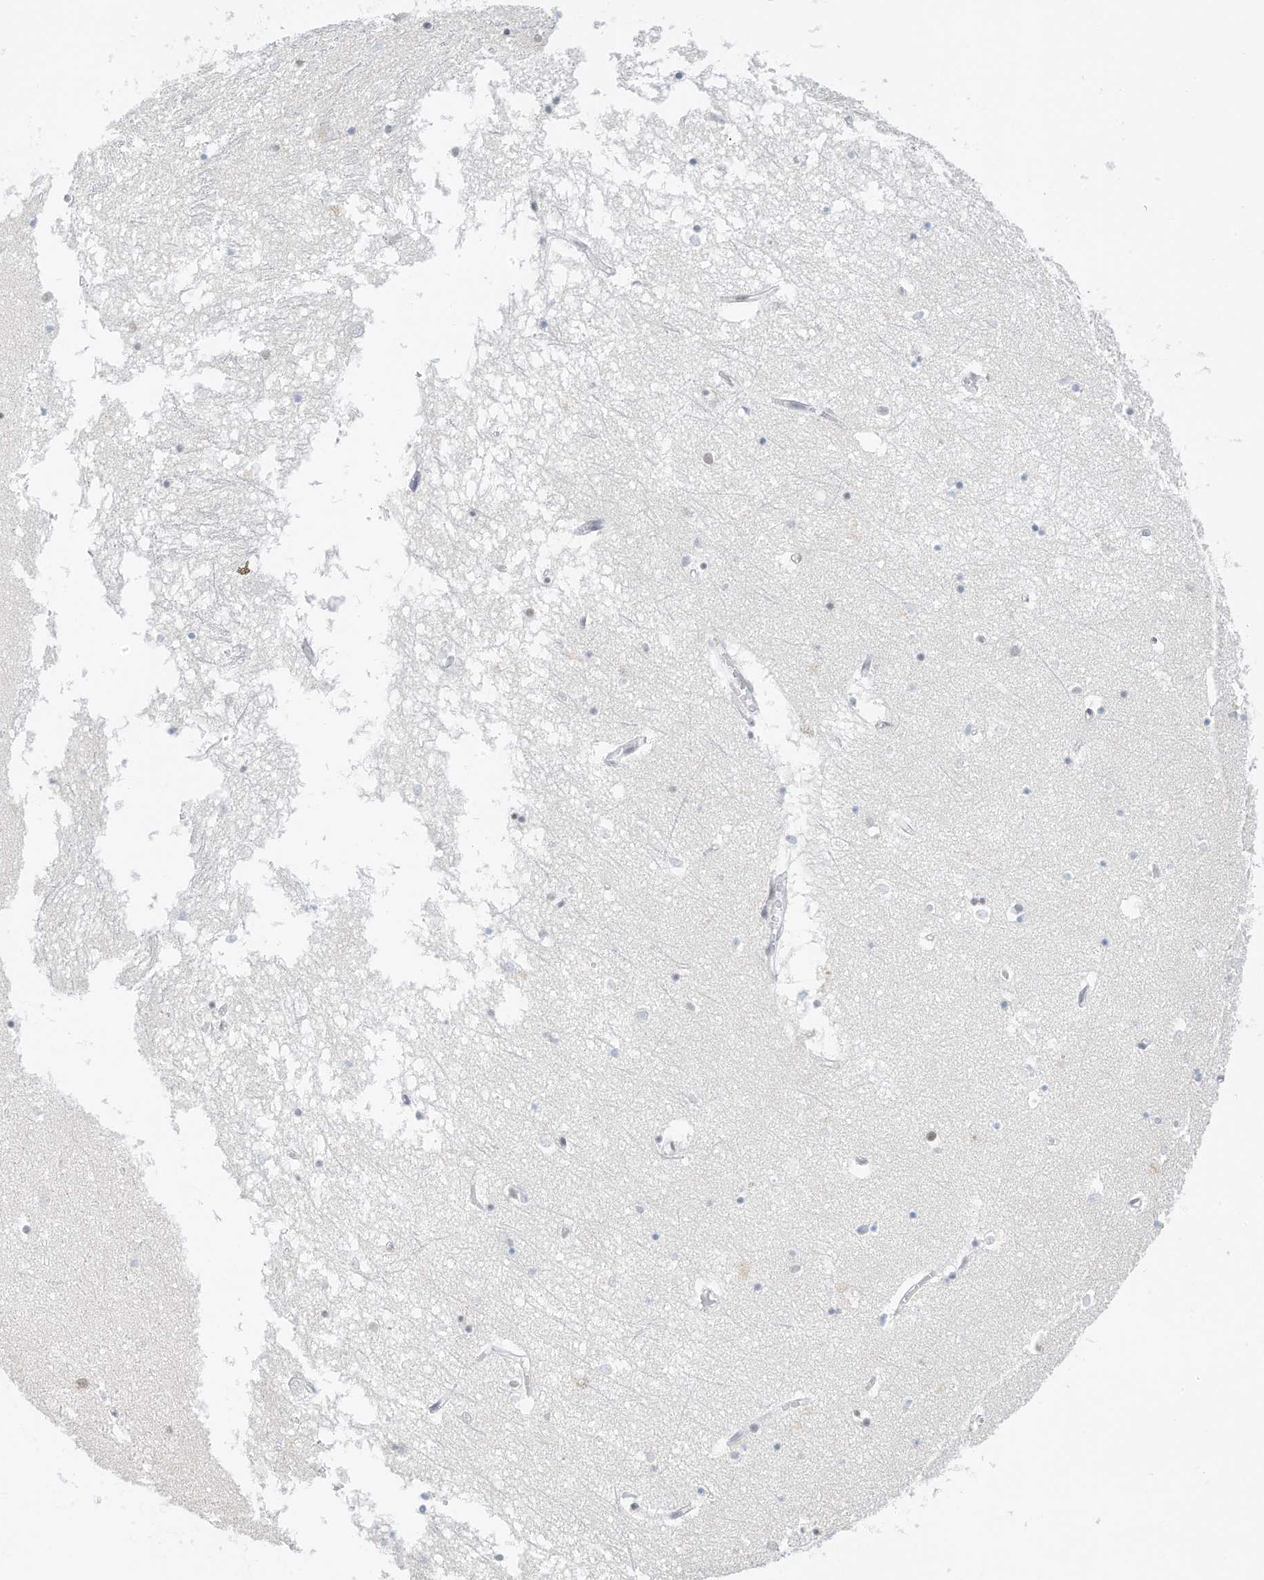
{"staining": {"intensity": "weak", "quantity": "<25%", "location": "nuclear"}, "tissue": "hippocampus", "cell_type": "Glial cells", "image_type": "normal", "snomed": [{"axis": "morphology", "description": "Normal tissue, NOS"}, {"axis": "topography", "description": "Hippocampus"}], "caption": "DAB (3,3'-diaminobenzidine) immunohistochemical staining of benign human hippocampus reveals no significant staining in glial cells.", "gene": "PGC", "patient": {"sex": "male", "age": 70}}